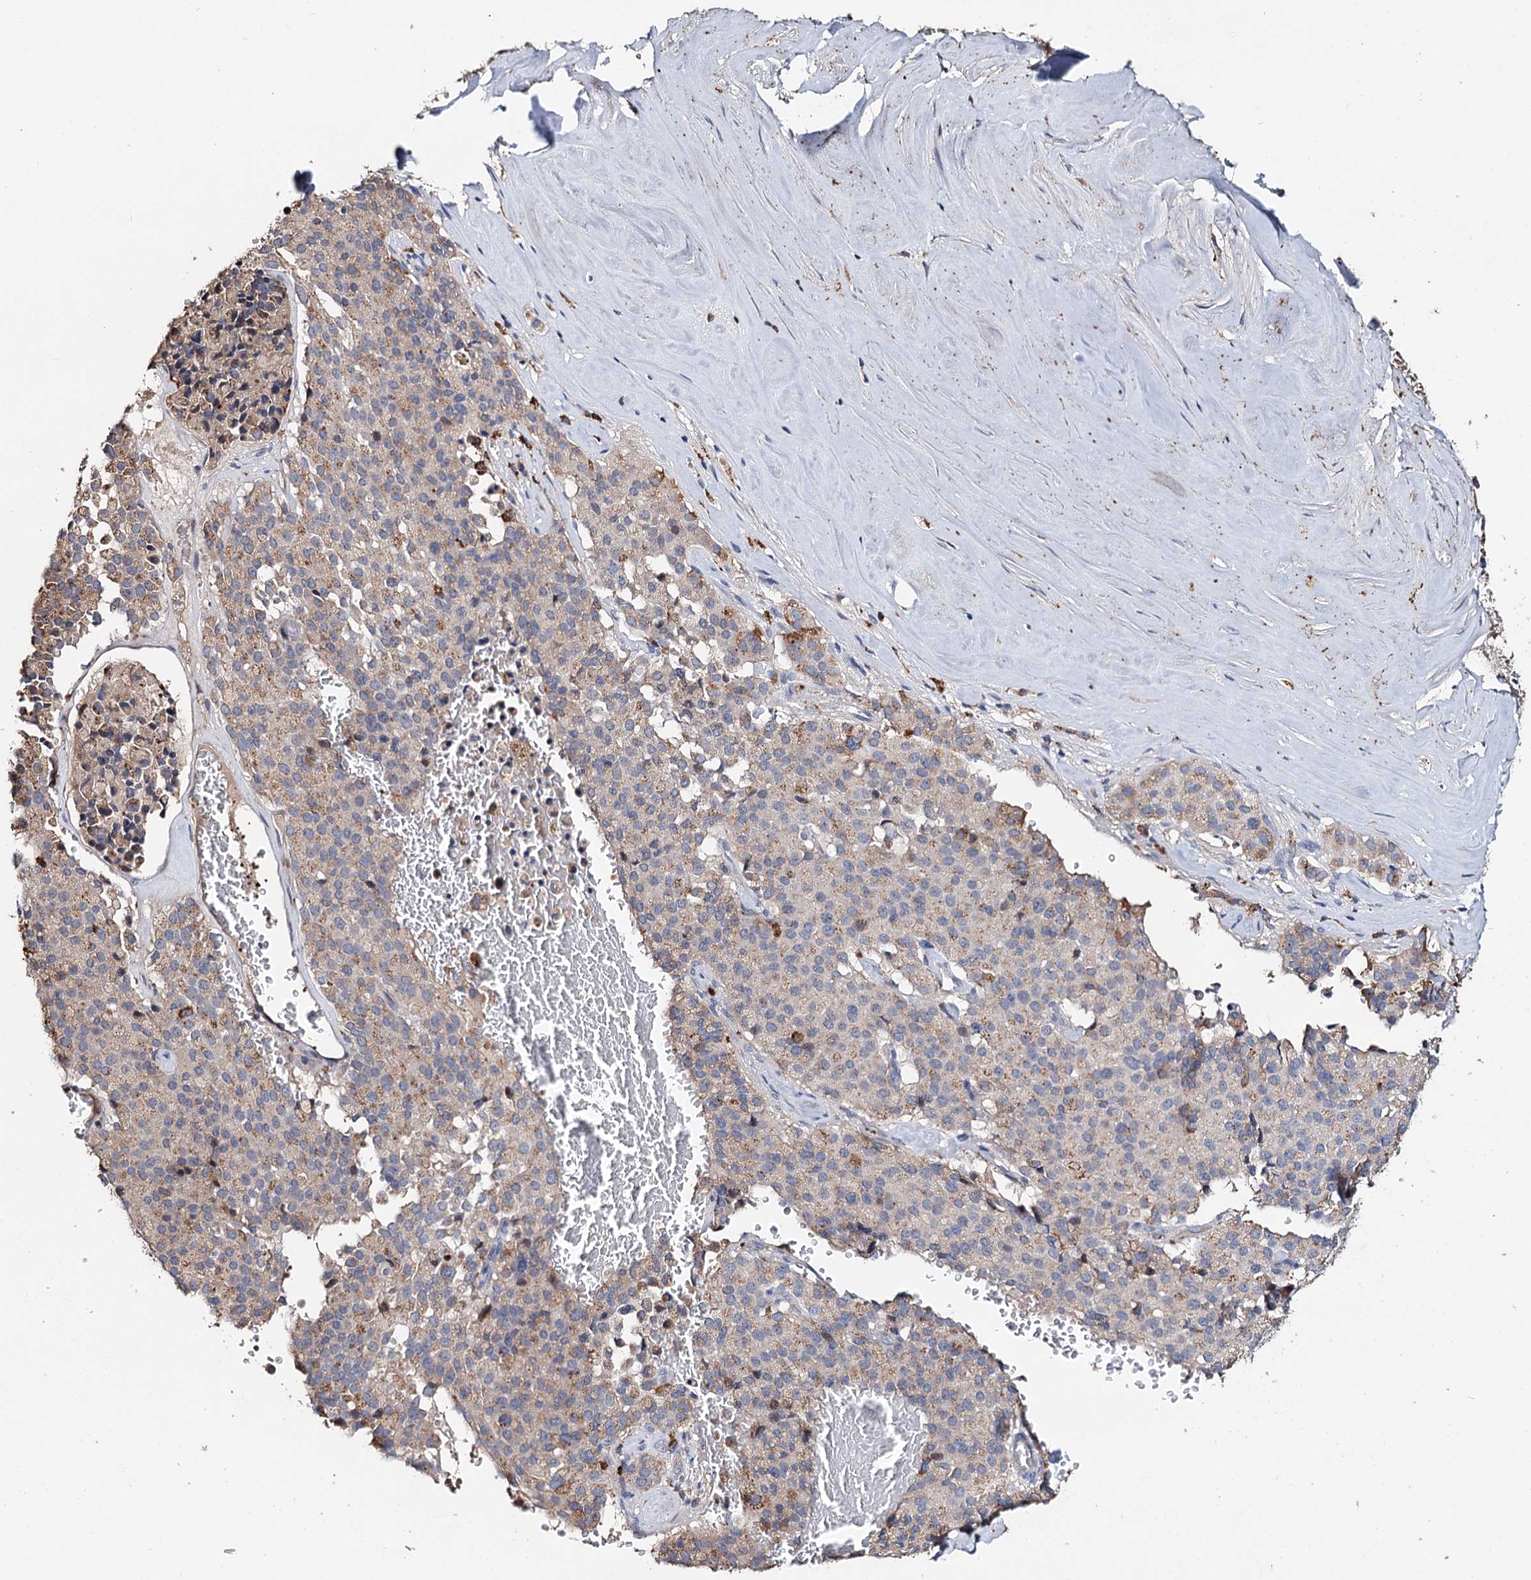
{"staining": {"intensity": "weak", "quantity": "25%-75%", "location": "cytoplasmic/membranous"}, "tissue": "pancreatic cancer", "cell_type": "Tumor cells", "image_type": "cancer", "snomed": [{"axis": "morphology", "description": "Adenocarcinoma, NOS"}, {"axis": "topography", "description": "Pancreas"}], "caption": "Immunohistochemical staining of pancreatic cancer (adenocarcinoma) exhibits low levels of weak cytoplasmic/membranous positivity in about 25%-75% of tumor cells. The staining is performed using DAB (3,3'-diaminobenzidine) brown chromogen to label protein expression. The nuclei are counter-stained blue using hematoxylin.", "gene": "DNAH6", "patient": {"sex": "male", "age": 65}}